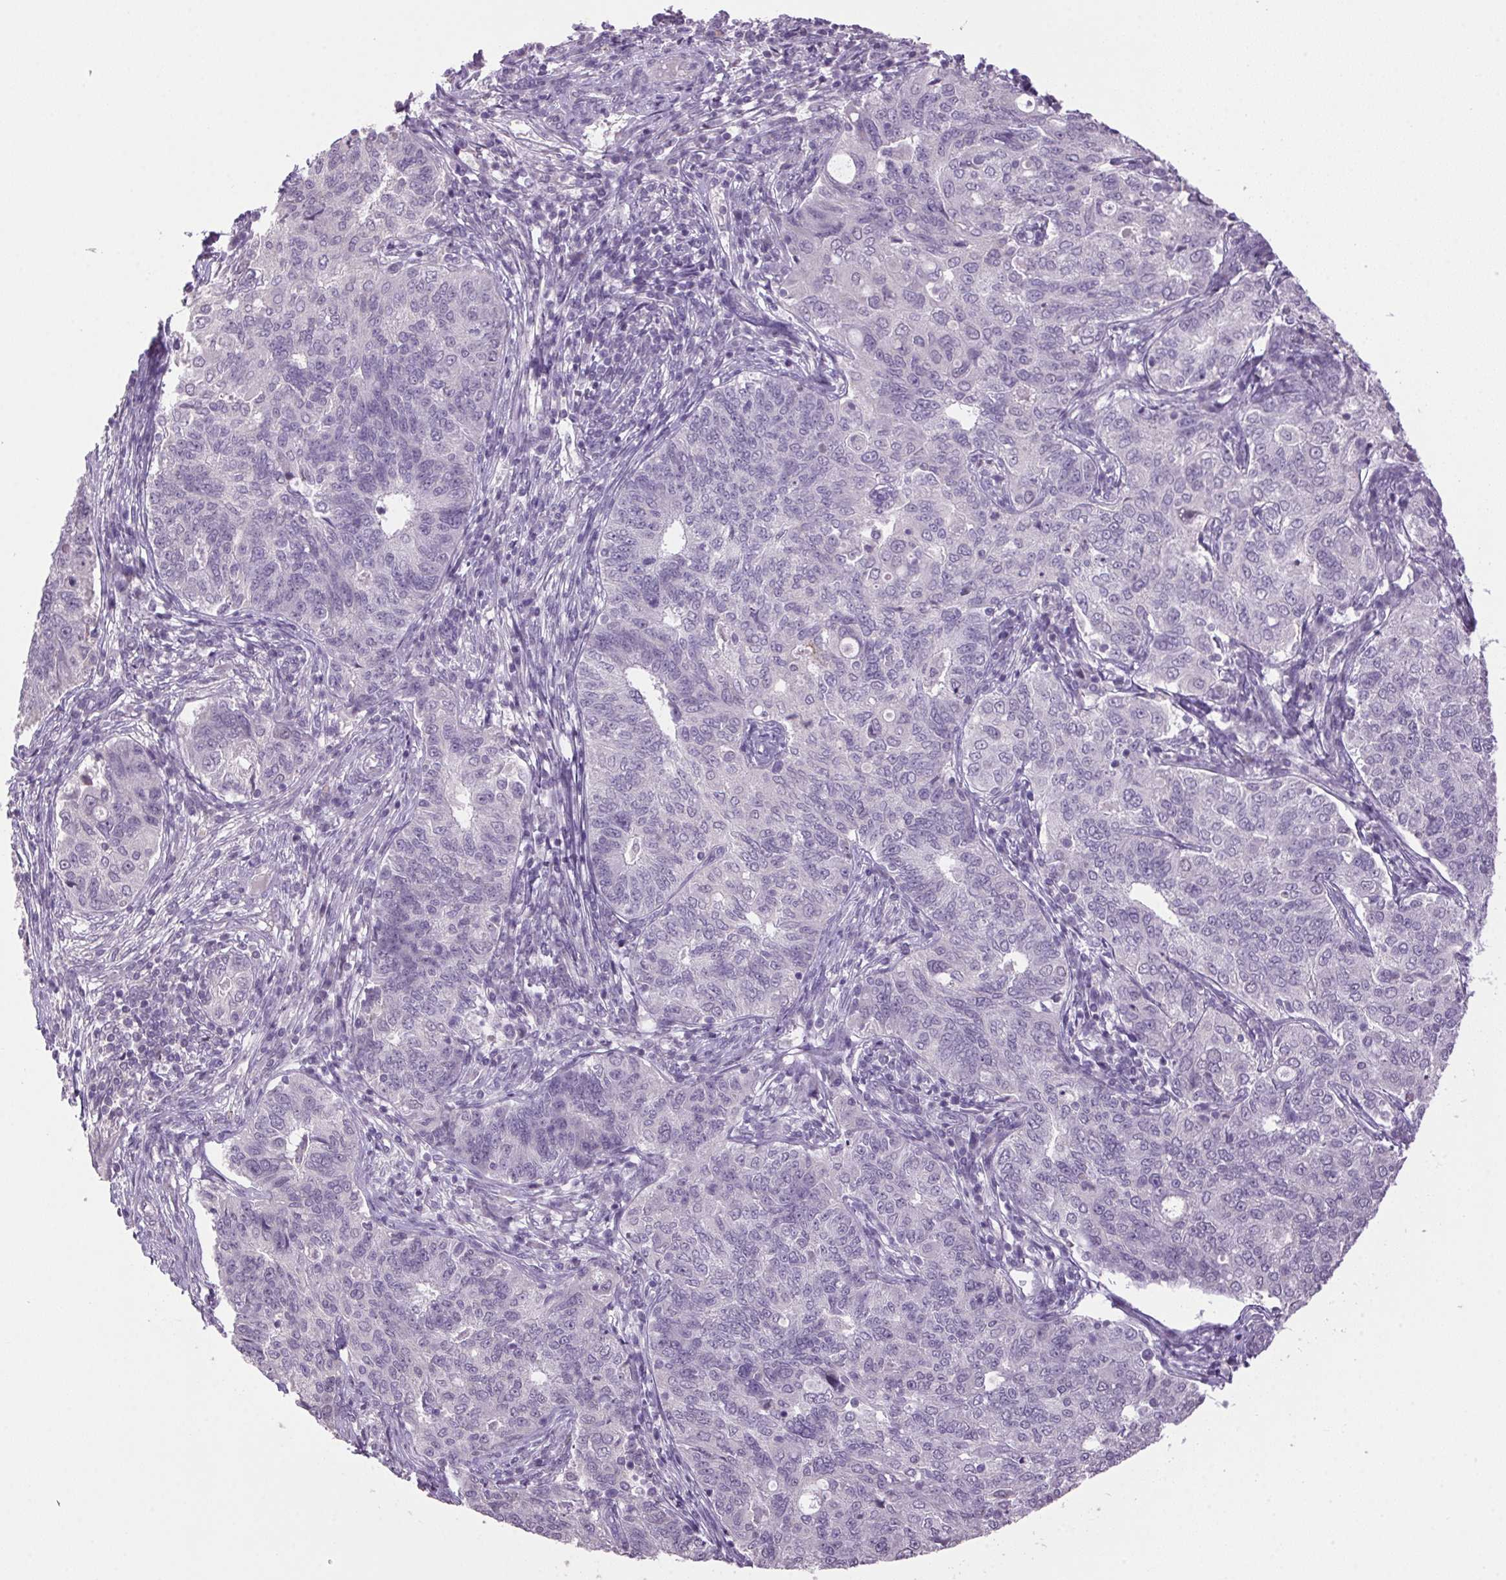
{"staining": {"intensity": "negative", "quantity": "none", "location": "none"}, "tissue": "endometrial cancer", "cell_type": "Tumor cells", "image_type": "cancer", "snomed": [{"axis": "morphology", "description": "Adenocarcinoma, NOS"}, {"axis": "topography", "description": "Endometrium"}], "caption": "The histopathology image displays no significant positivity in tumor cells of endometrial cancer (adenocarcinoma). (DAB immunohistochemistry with hematoxylin counter stain).", "gene": "VWA3B", "patient": {"sex": "female", "age": 43}}